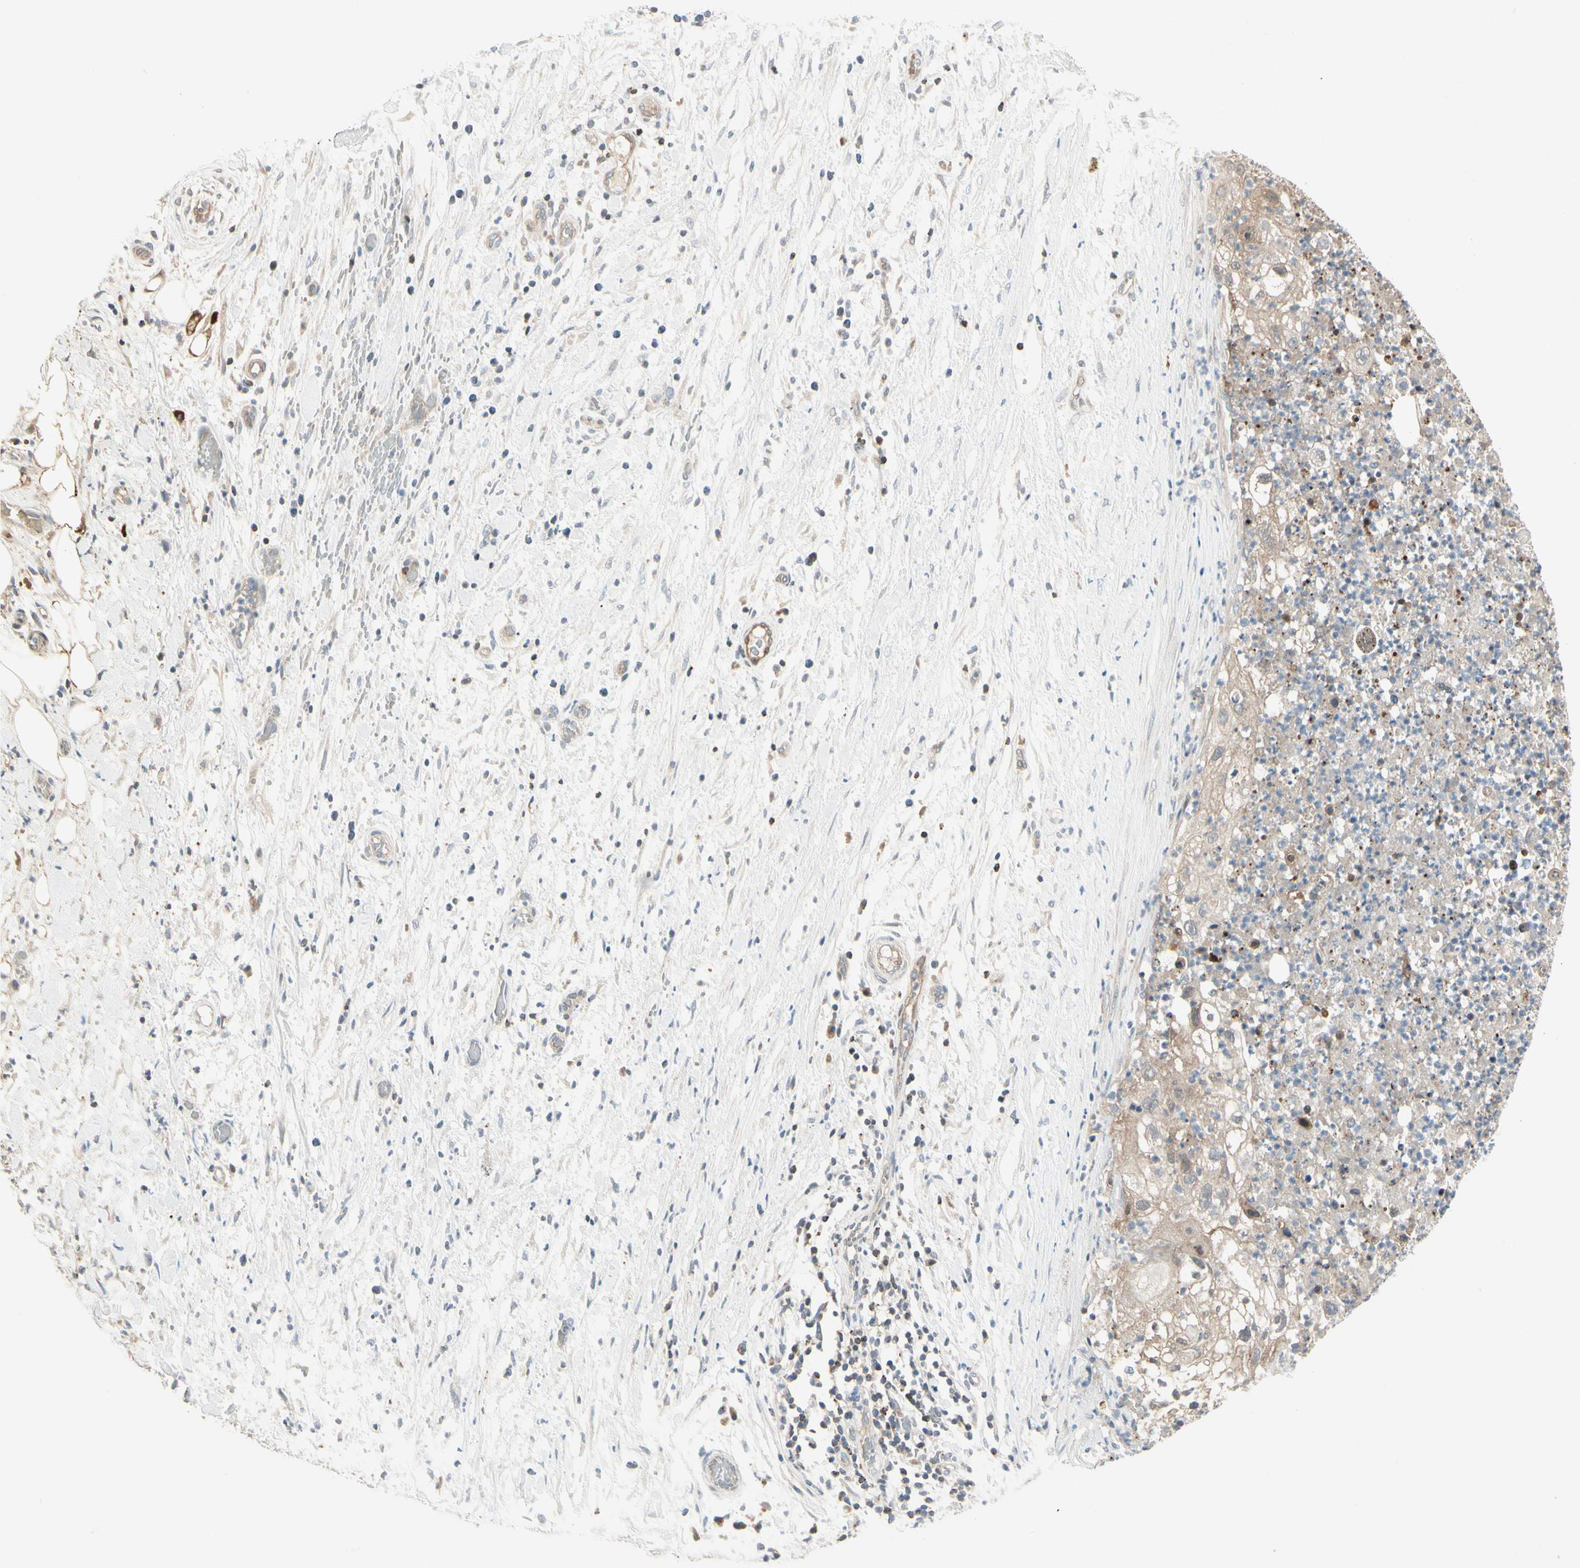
{"staining": {"intensity": "moderate", "quantity": ">75%", "location": "cytoplasmic/membranous"}, "tissue": "lung cancer", "cell_type": "Tumor cells", "image_type": "cancer", "snomed": [{"axis": "morphology", "description": "Inflammation, NOS"}, {"axis": "morphology", "description": "Squamous cell carcinoma, NOS"}, {"axis": "topography", "description": "Lymph node"}, {"axis": "topography", "description": "Soft tissue"}, {"axis": "topography", "description": "Lung"}], "caption": "Protein expression by immunohistochemistry (IHC) exhibits moderate cytoplasmic/membranous staining in approximately >75% of tumor cells in lung cancer.", "gene": "EVC", "patient": {"sex": "male", "age": 66}}